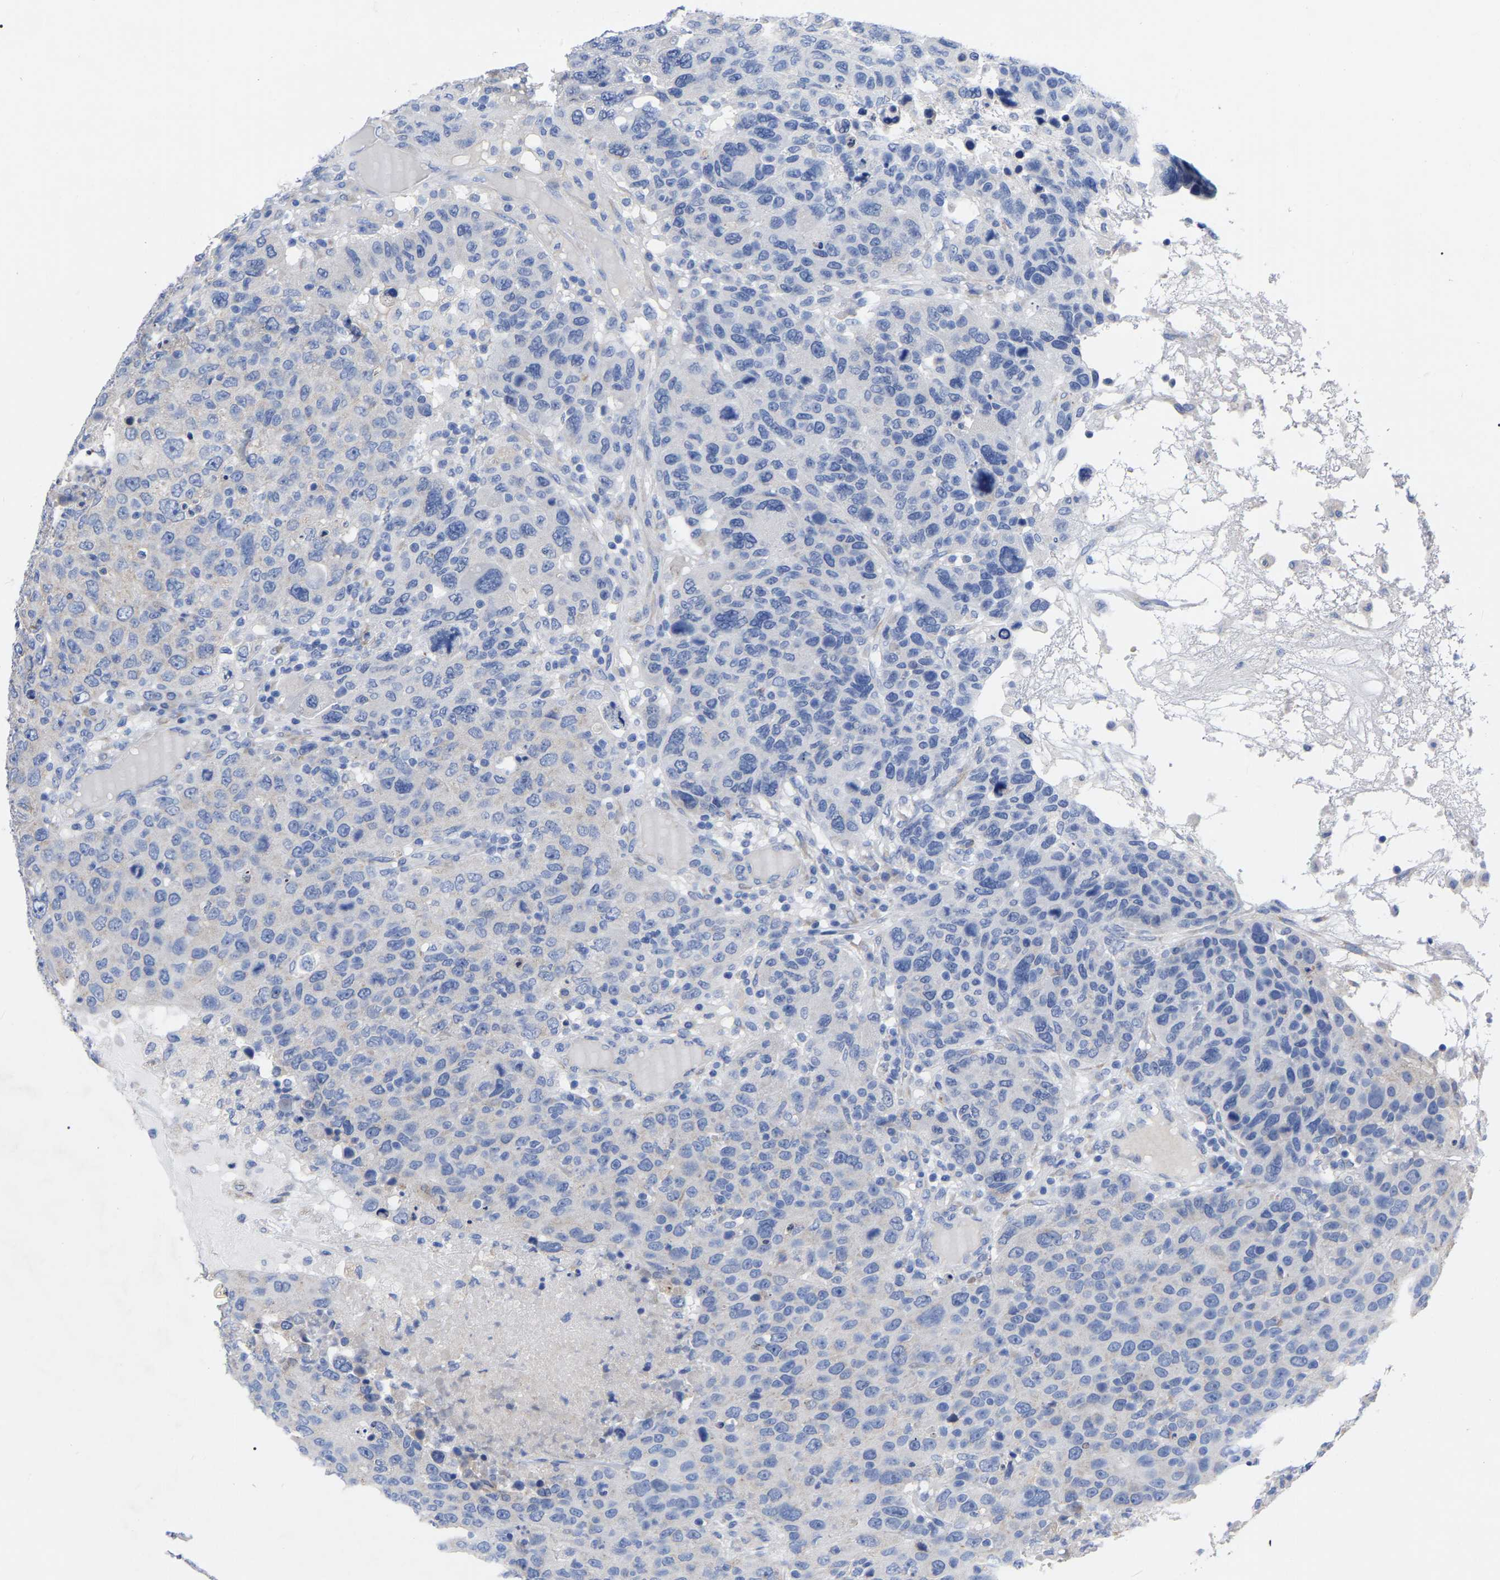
{"staining": {"intensity": "negative", "quantity": "none", "location": "none"}, "tissue": "breast cancer", "cell_type": "Tumor cells", "image_type": "cancer", "snomed": [{"axis": "morphology", "description": "Duct carcinoma"}, {"axis": "topography", "description": "Breast"}], "caption": "Breast infiltrating ductal carcinoma was stained to show a protein in brown. There is no significant positivity in tumor cells.", "gene": "GDF3", "patient": {"sex": "female", "age": 37}}